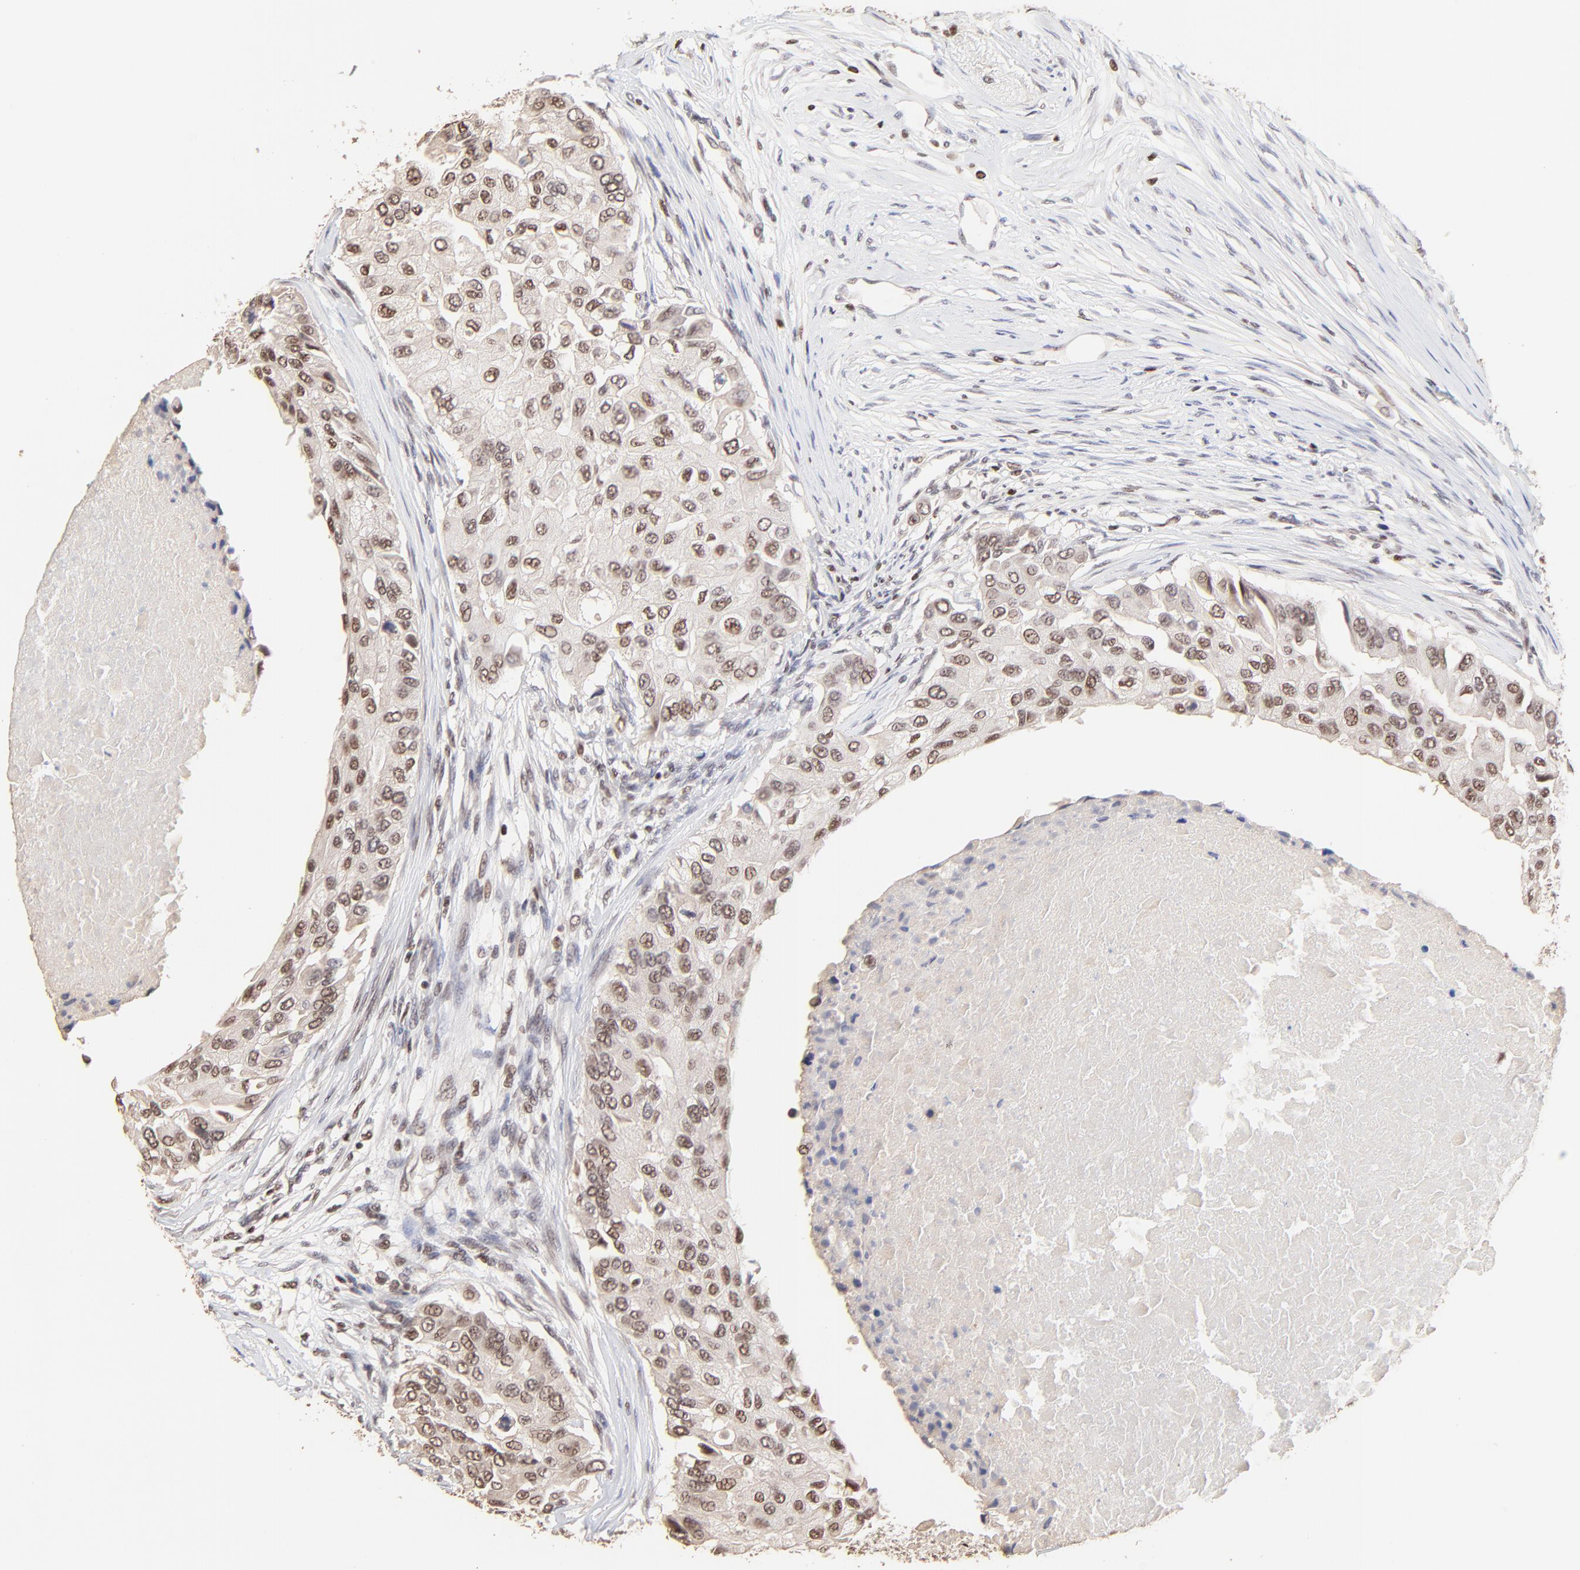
{"staining": {"intensity": "moderate", "quantity": ">75%", "location": "nuclear"}, "tissue": "breast cancer", "cell_type": "Tumor cells", "image_type": "cancer", "snomed": [{"axis": "morphology", "description": "Normal tissue, NOS"}, {"axis": "morphology", "description": "Duct carcinoma"}, {"axis": "topography", "description": "Breast"}], "caption": "Human breast cancer (intraductal carcinoma) stained with a protein marker shows moderate staining in tumor cells.", "gene": "DSN1", "patient": {"sex": "female", "age": 49}}